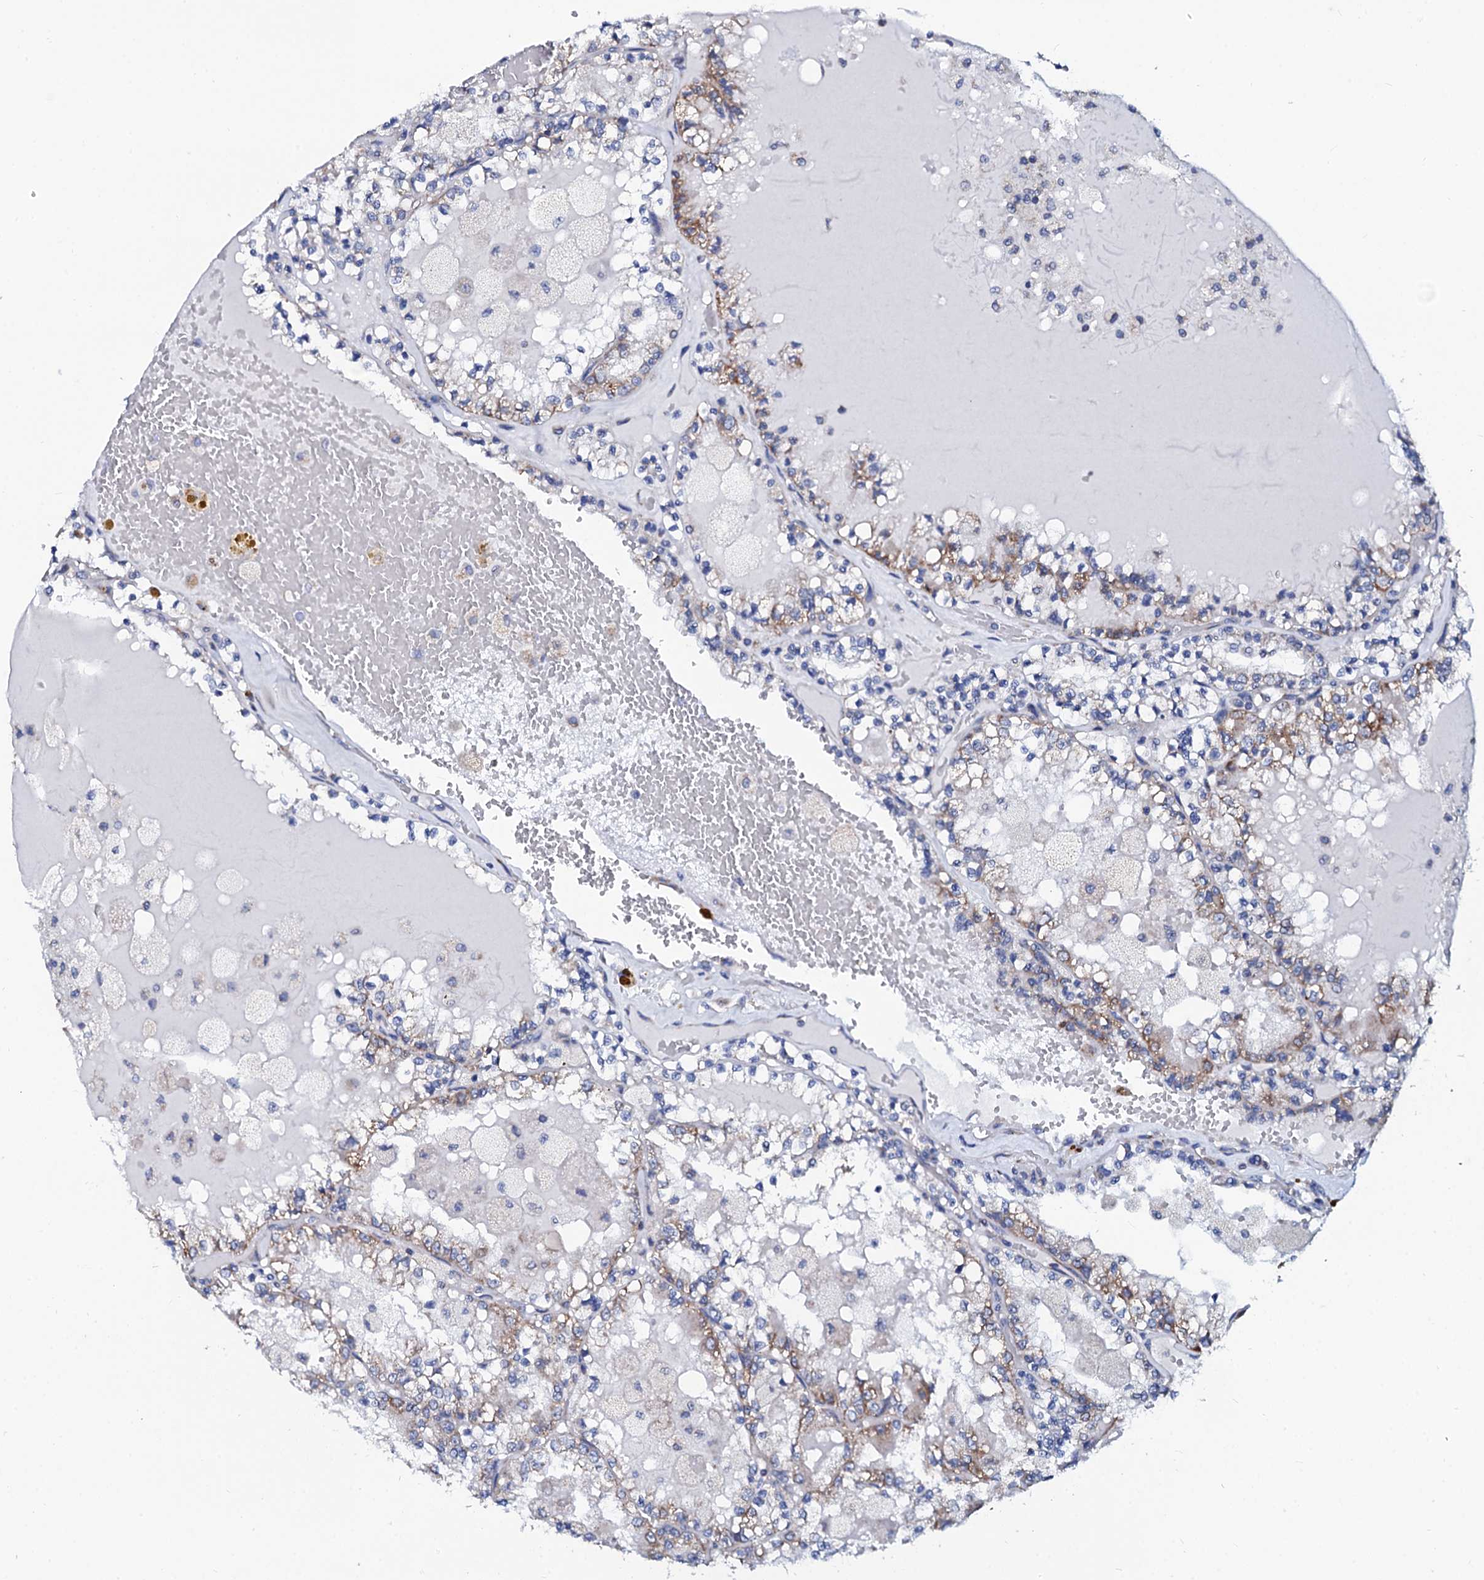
{"staining": {"intensity": "moderate", "quantity": "<25%", "location": "cytoplasmic/membranous"}, "tissue": "renal cancer", "cell_type": "Tumor cells", "image_type": "cancer", "snomed": [{"axis": "morphology", "description": "Adenocarcinoma, NOS"}, {"axis": "topography", "description": "Kidney"}], "caption": "IHC (DAB (3,3'-diaminobenzidine)) staining of human renal cancer shows moderate cytoplasmic/membranous protein positivity in about <25% of tumor cells. The staining was performed using DAB (3,3'-diaminobenzidine), with brown indicating positive protein expression. Nuclei are stained blue with hematoxylin.", "gene": "SLC37A4", "patient": {"sex": "female", "age": 56}}